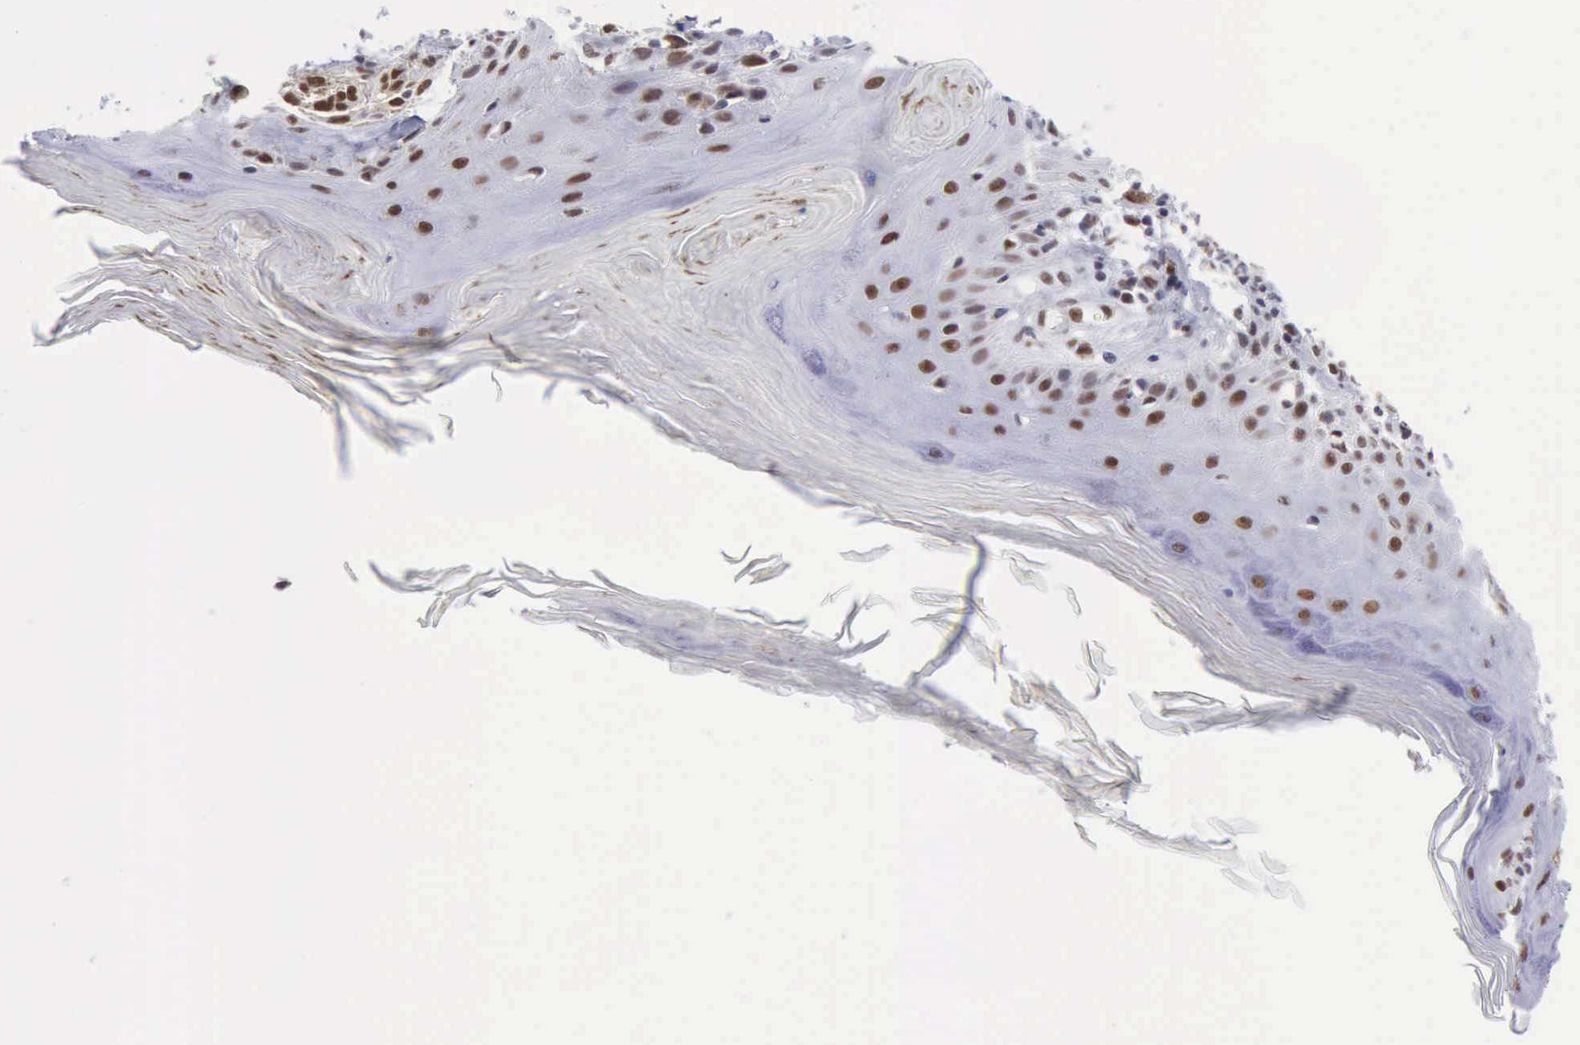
{"staining": {"intensity": "moderate", "quantity": ">75%", "location": "nuclear"}, "tissue": "melanoma", "cell_type": "Tumor cells", "image_type": "cancer", "snomed": [{"axis": "morphology", "description": "Malignant melanoma, NOS"}, {"axis": "topography", "description": "Skin"}], "caption": "Human melanoma stained with a protein marker shows moderate staining in tumor cells.", "gene": "ERCC4", "patient": {"sex": "female", "age": 77}}